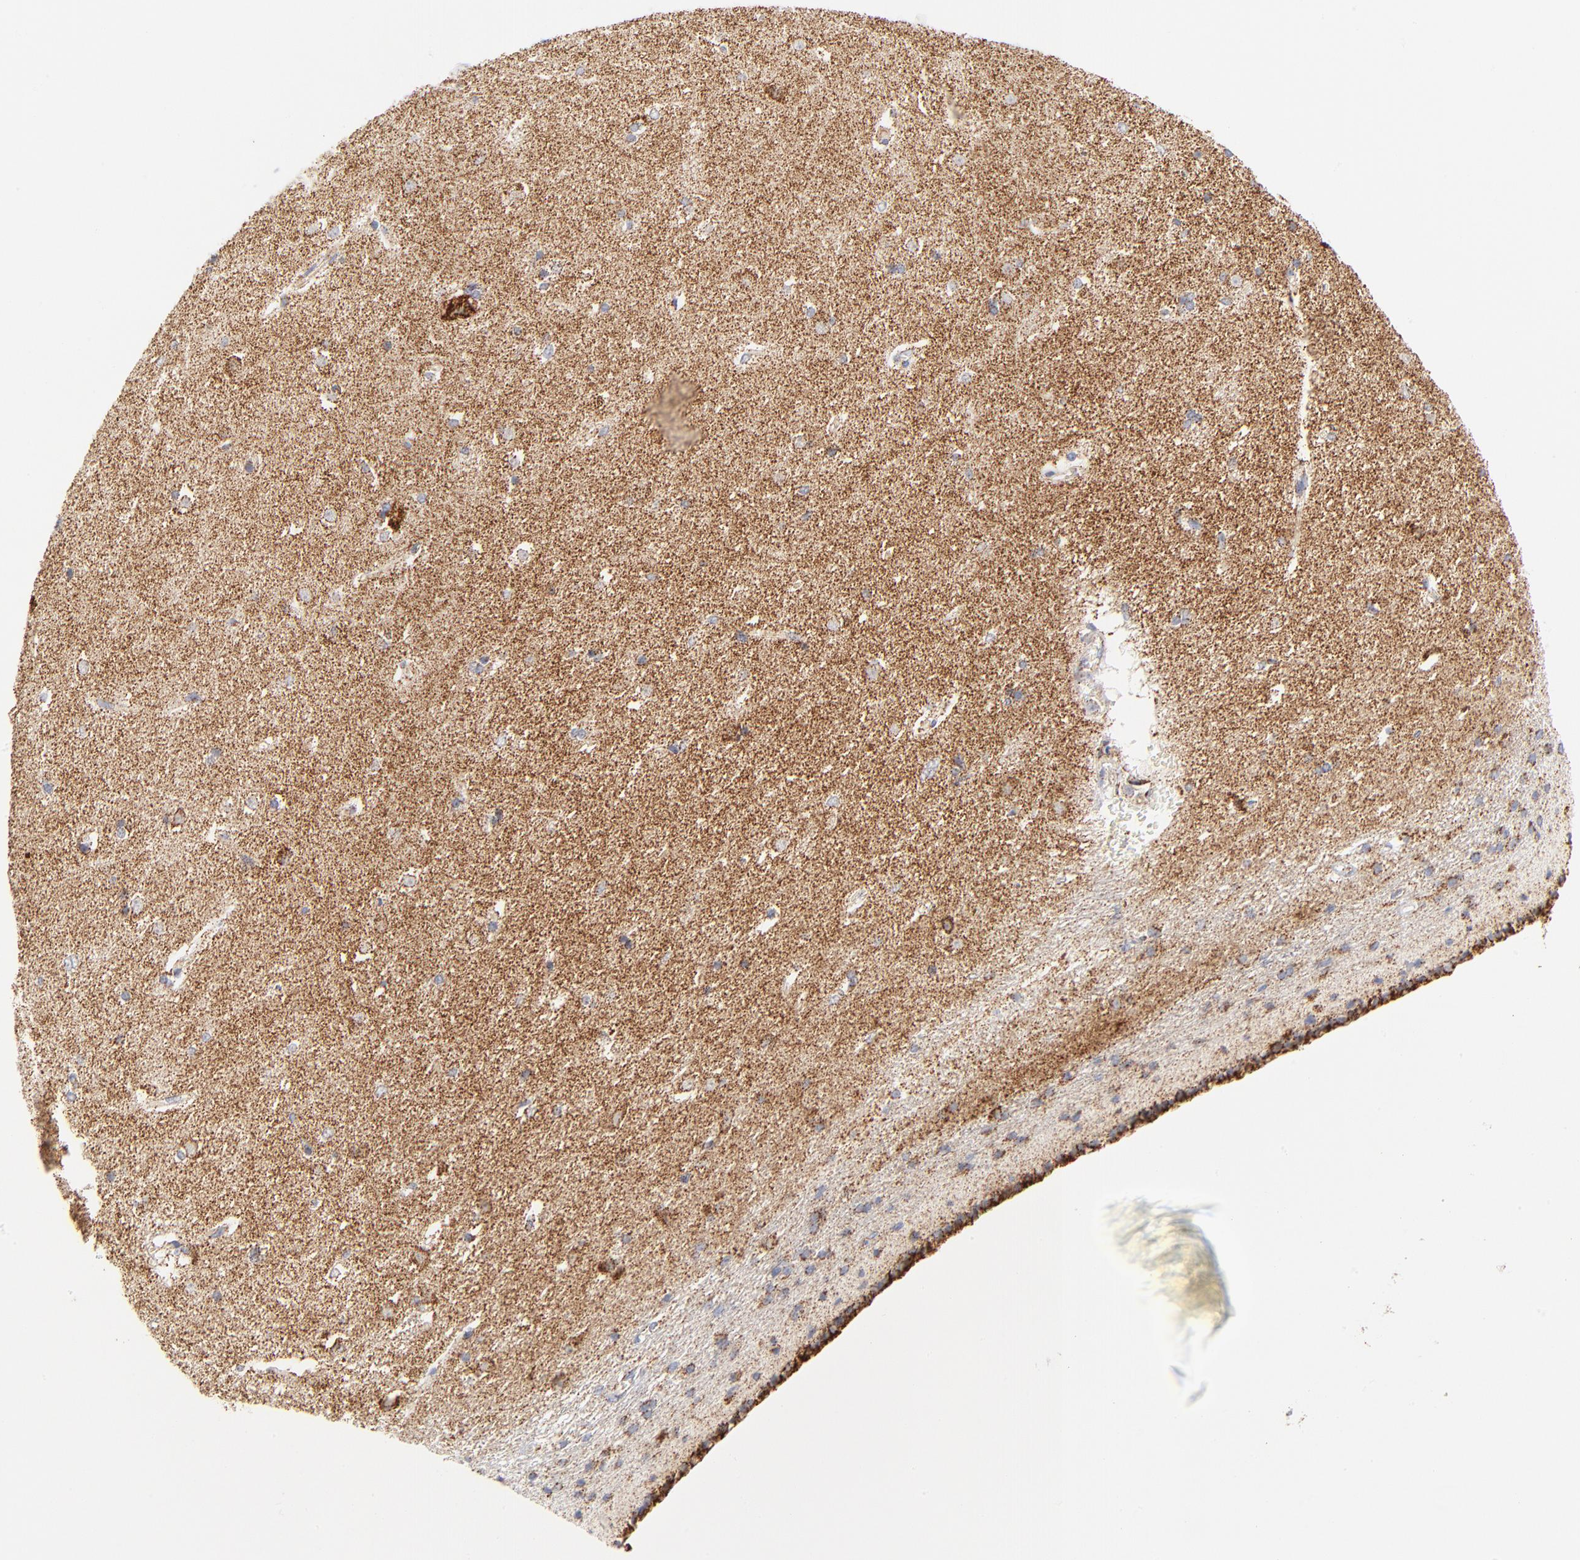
{"staining": {"intensity": "moderate", "quantity": "<25%", "location": "cytoplasmic/membranous"}, "tissue": "caudate", "cell_type": "Glial cells", "image_type": "normal", "snomed": [{"axis": "morphology", "description": "Normal tissue, NOS"}, {"axis": "topography", "description": "Lateral ventricle wall"}], "caption": "Immunohistochemistry histopathology image of unremarkable caudate: caudate stained using immunohistochemistry (IHC) exhibits low levels of moderate protein expression localized specifically in the cytoplasmic/membranous of glial cells, appearing as a cytoplasmic/membranous brown color.", "gene": "DLAT", "patient": {"sex": "female", "age": 19}}